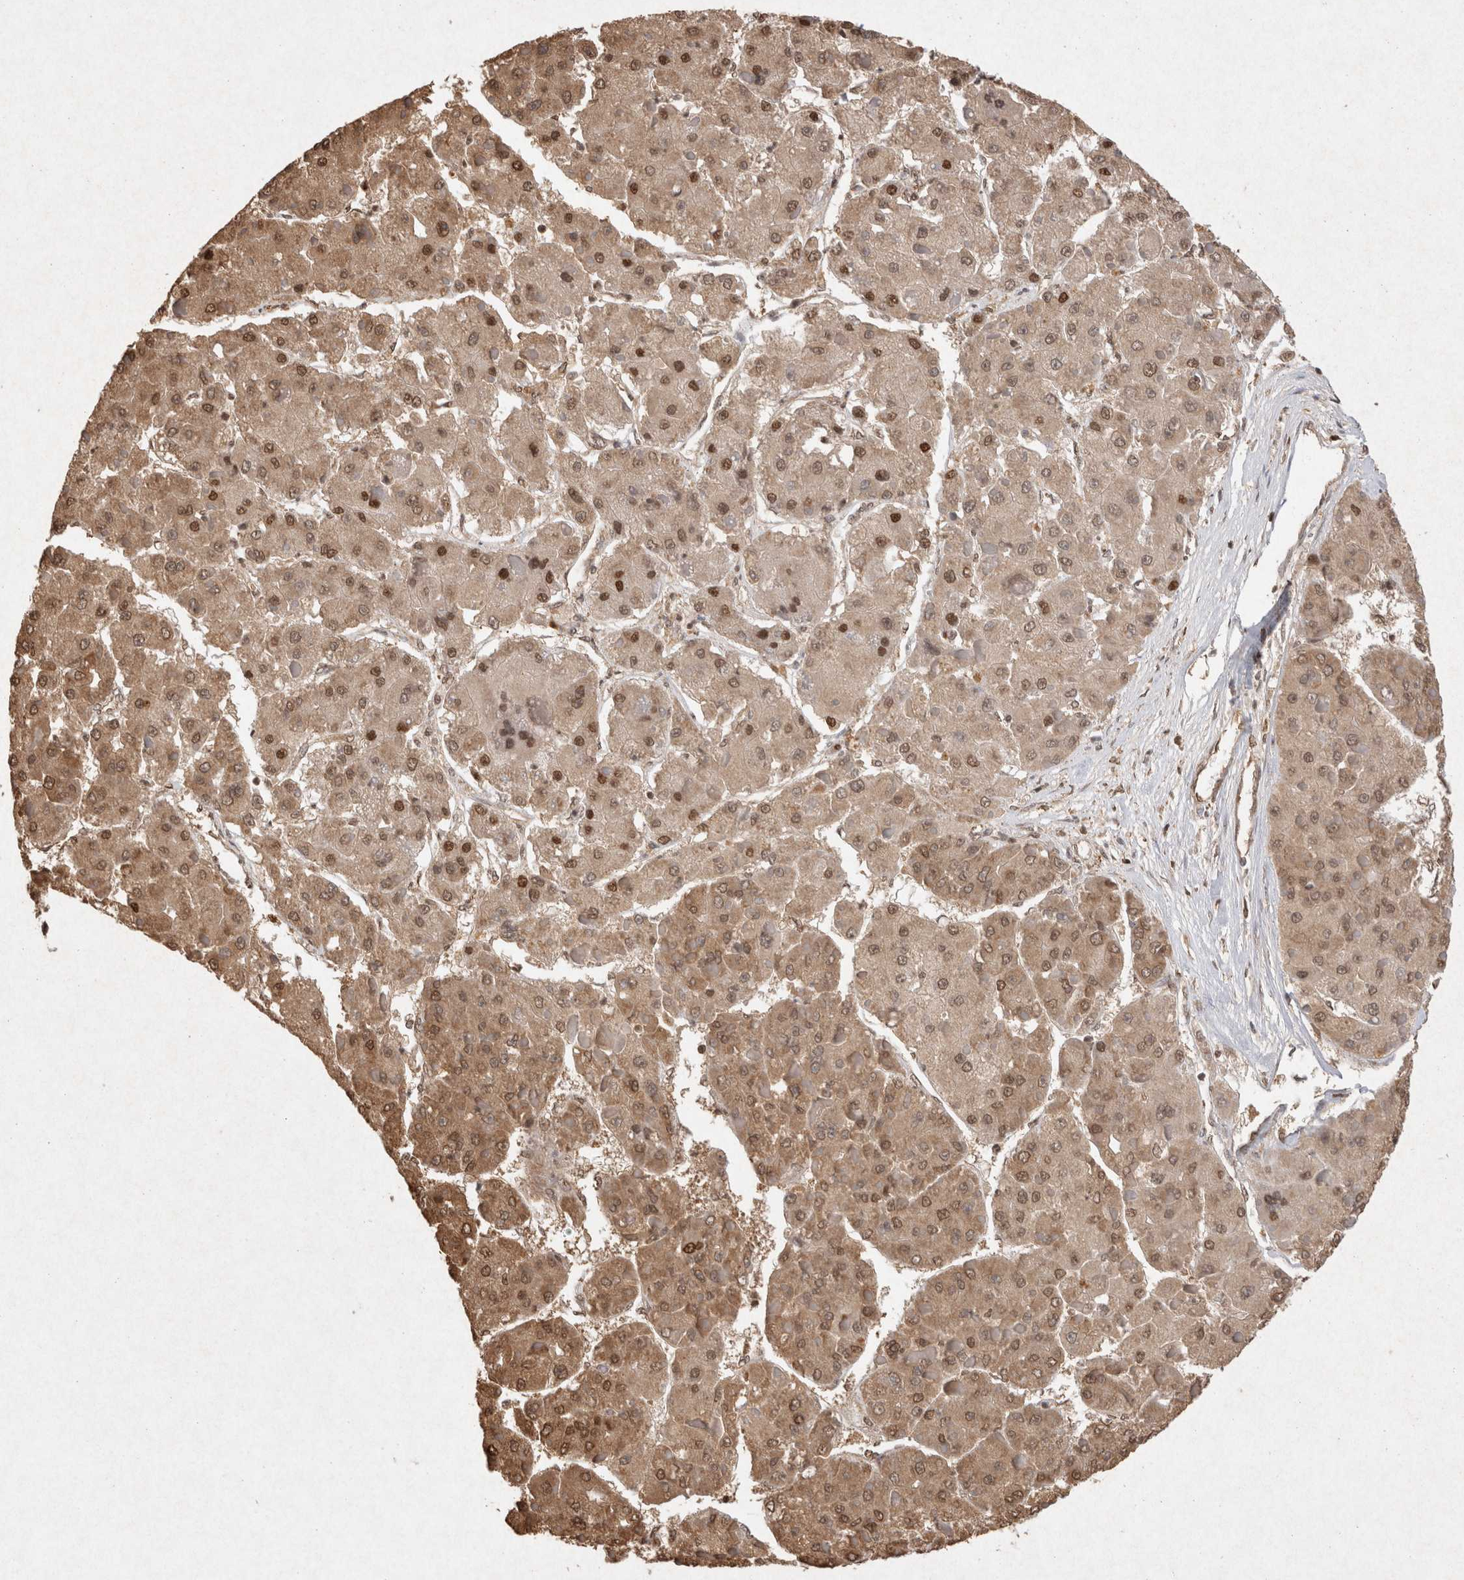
{"staining": {"intensity": "moderate", "quantity": ">75%", "location": "cytoplasmic/membranous,nuclear"}, "tissue": "liver cancer", "cell_type": "Tumor cells", "image_type": "cancer", "snomed": [{"axis": "morphology", "description": "Carcinoma, Hepatocellular, NOS"}, {"axis": "topography", "description": "Liver"}], "caption": "This is a photomicrograph of immunohistochemistry staining of liver cancer, which shows moderate staining in the cytoplasmic/membranous and nuclear of tumor cells.", "gene": "HDGF", "patient": {"sex": "female", "age": 73}}